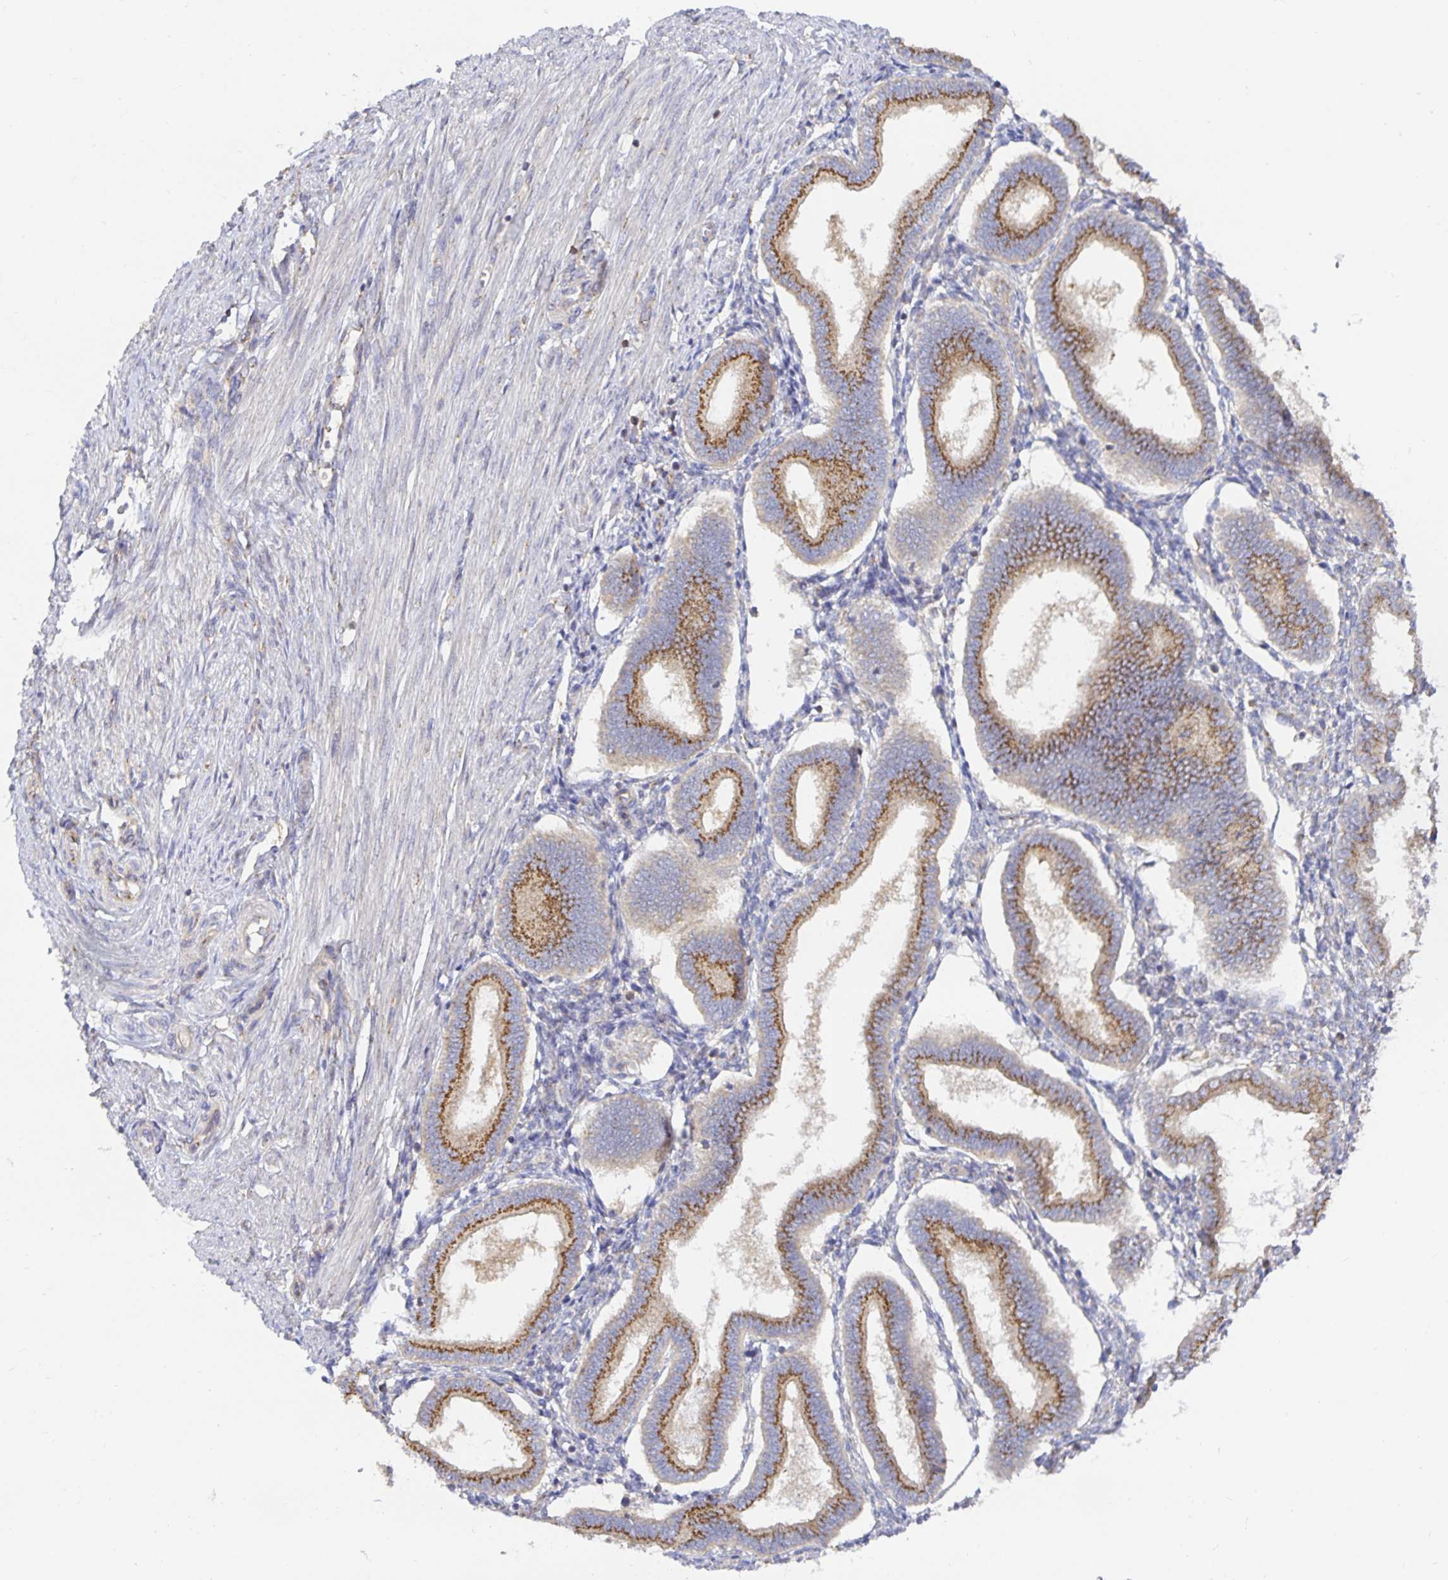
{"staining": {"intensity": "negative", "quantity": "none", "location": "none"}, "tissue": "endometrium", "cell_type": "Cells in endometrial stroma", "image_type": "normal", "snomed": [{"axis": "morphology", "description": "Normal tissue, NOS"}, {"axis": "topography", "description": "Endometrium"}], "caption": "Photomicrograph shows no significant protein expression in cells in endometrial stroma of benign endometrium. Brightfield microscopy of immunohistochemistry (IHC) stained with DAB (3,3'-diaminobenzidine) (brown) and hematoxylin (blue), captured at high magnification.", "gene": "USO1", "patient": {"sex": "female", "age": 24}}